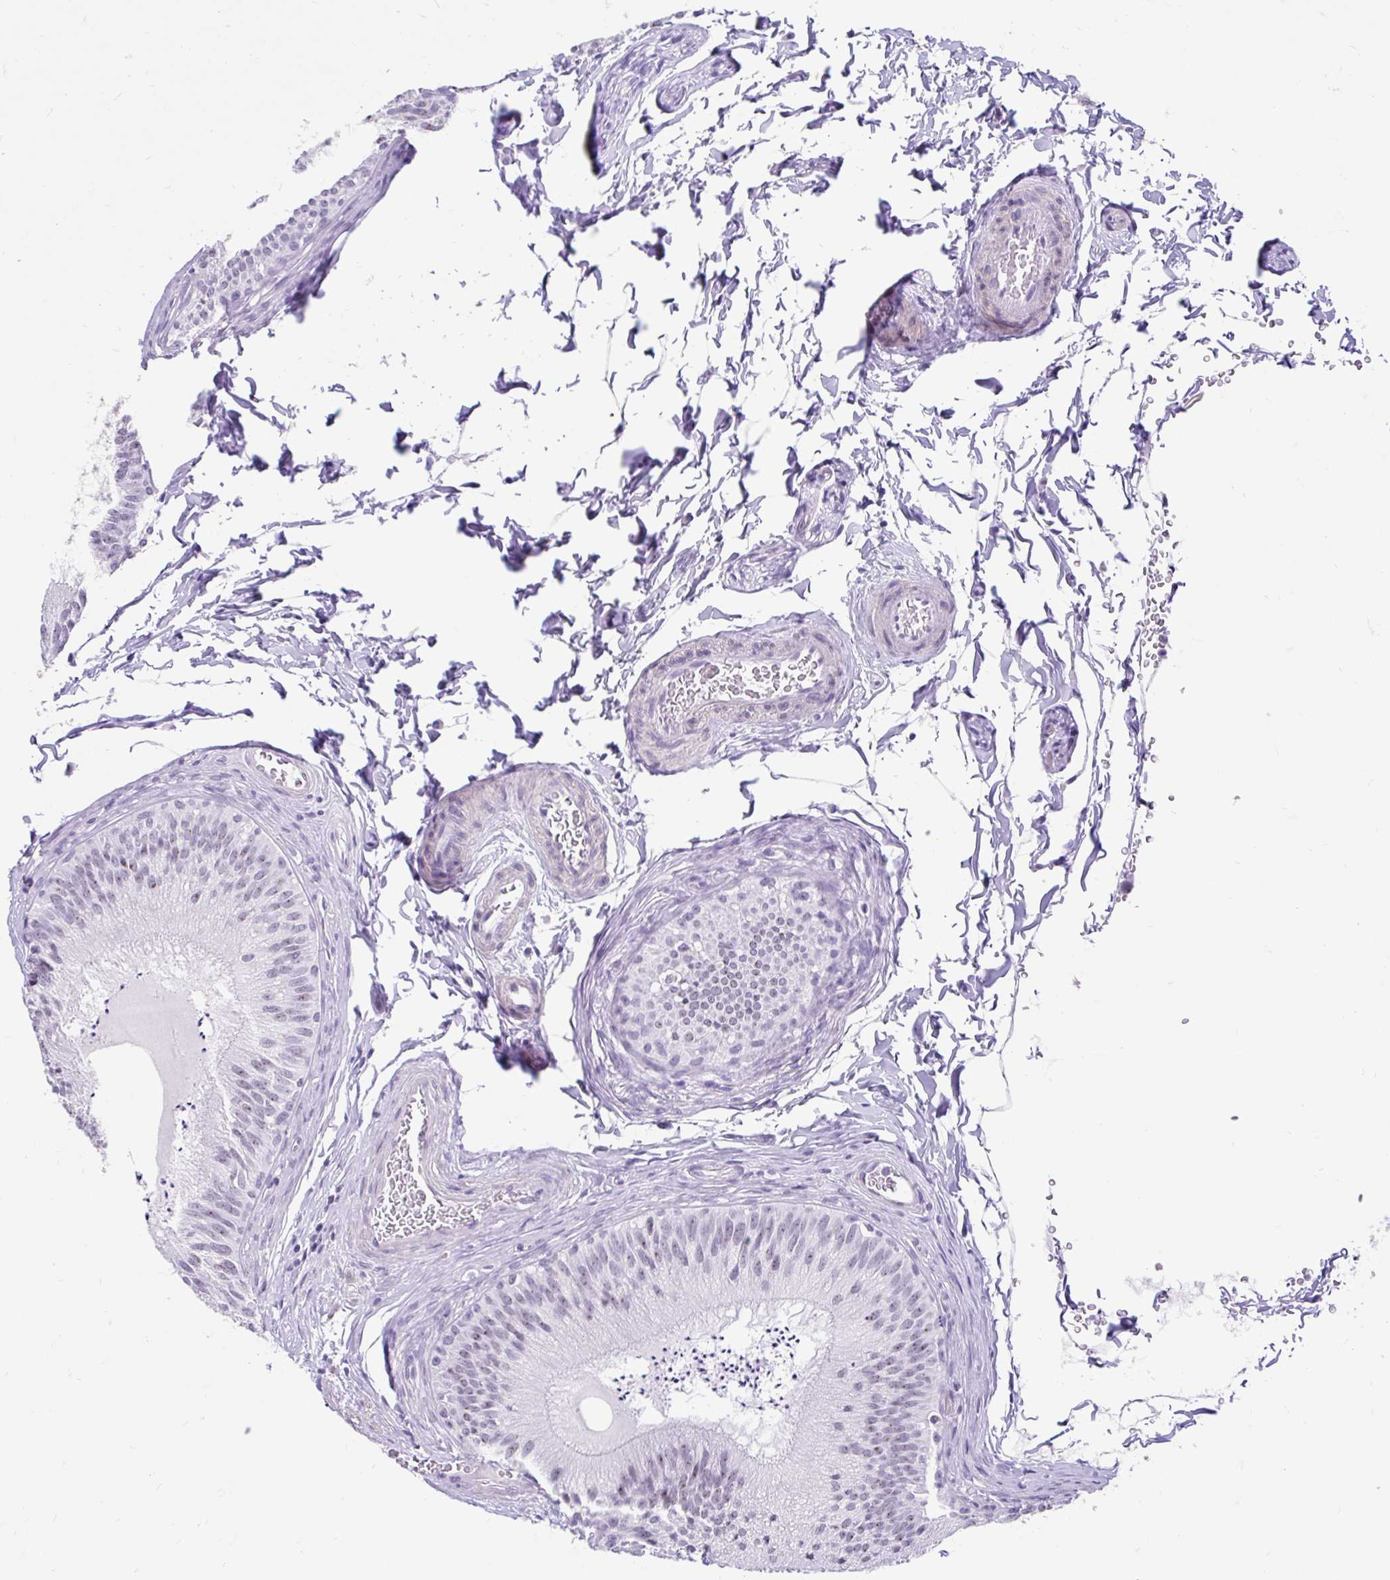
{"staining": {"intensity": "negative", "quantity": "none", "location": "none"}, "tissue": "epididymis", "cell_type": "Glandular cells", "image_type": "normal", "snomed": [{"axis": "morphology", "description": "Normal tissue, NOS"}, {"axis": "topography", "description": "Epididymis"}], "caption": "A micrograph of epididymis stained for a protein reveals no brown staining in glandular cells. (DAB IHC, high magnification).", "gene": "DCAF17", "patient": {"sex": "male", "age": 24}}